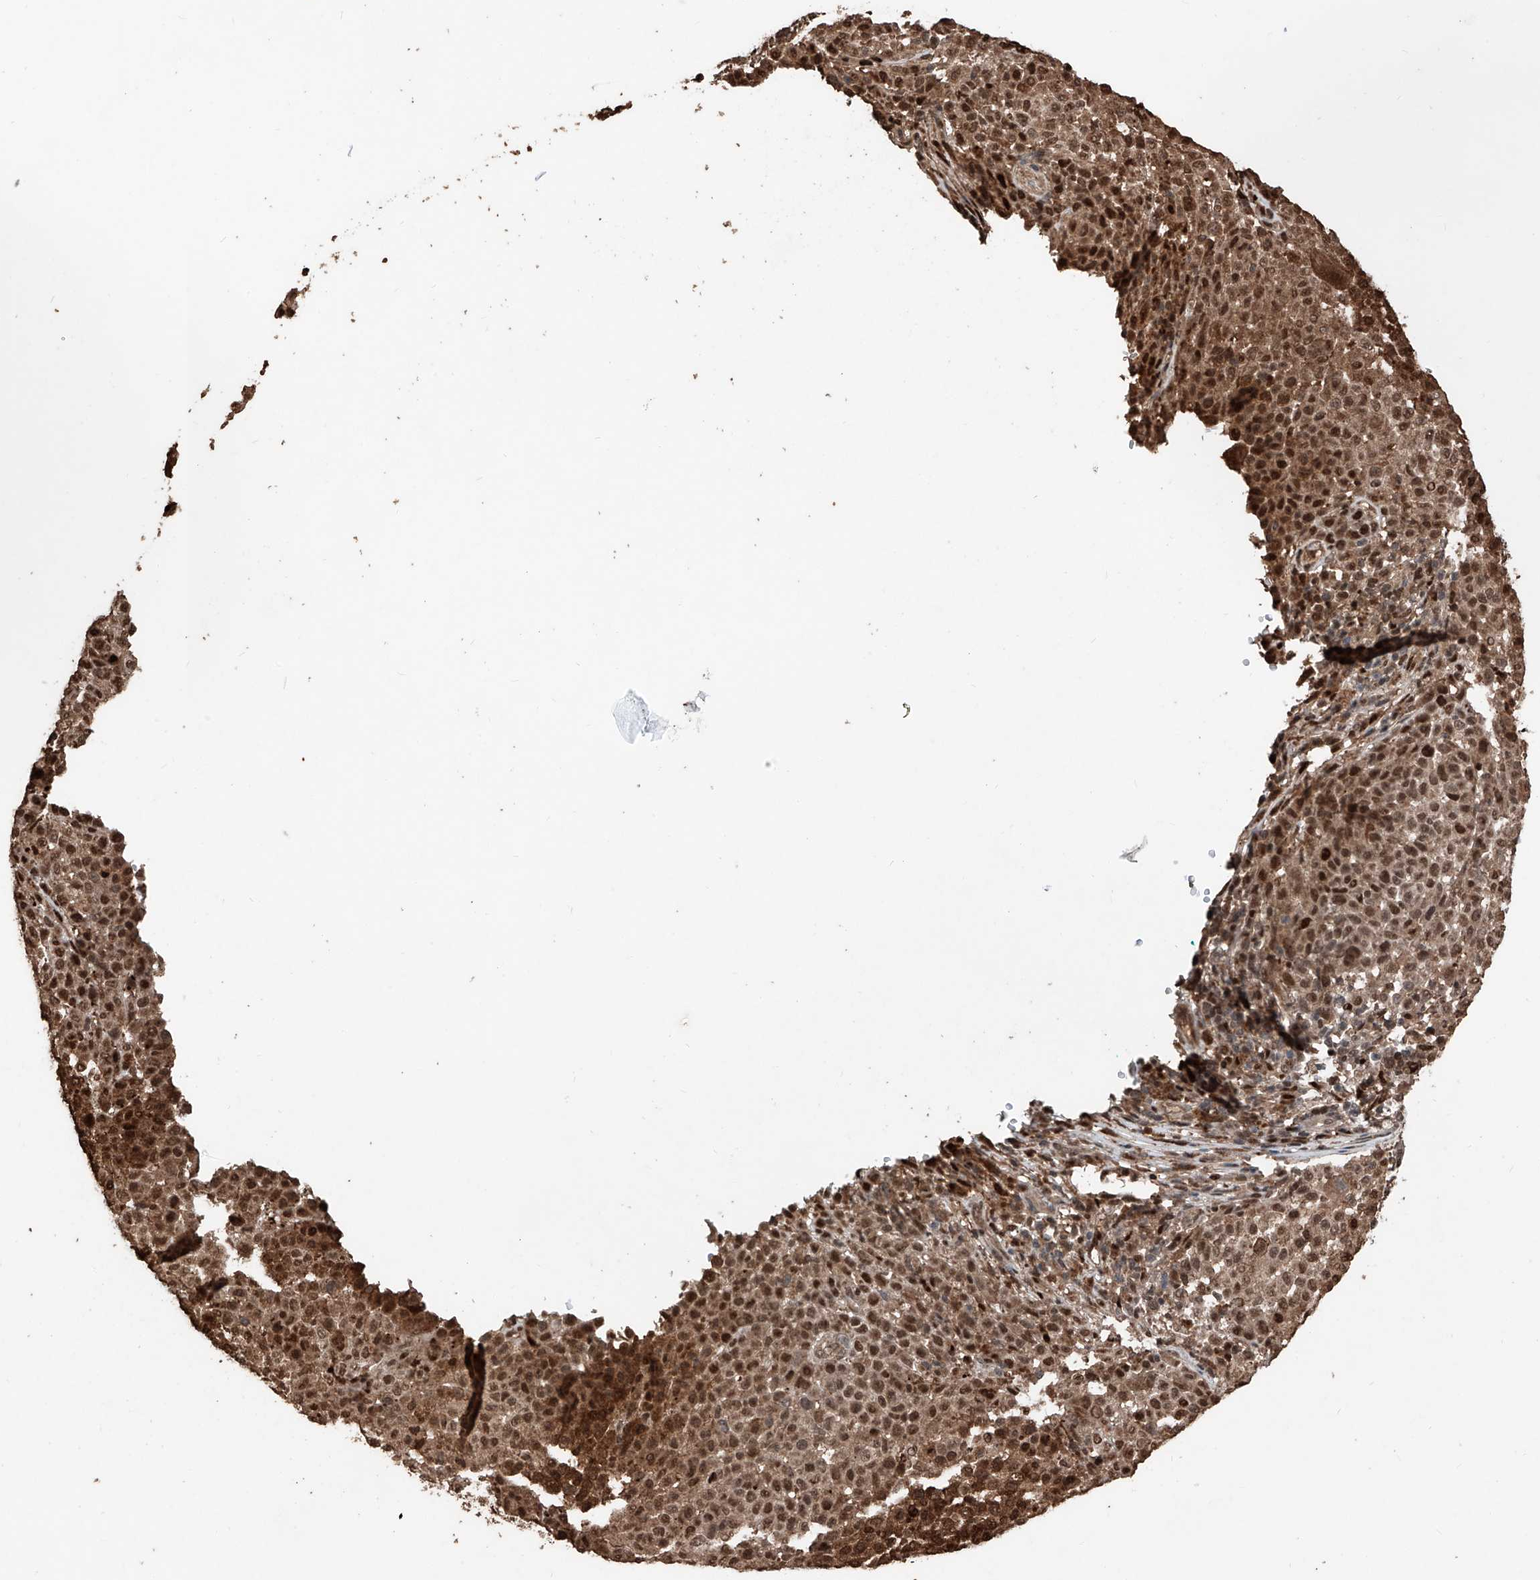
{"staining": {"intensity": "moderate", "quantity": ">75%", "location": "cytoplasmic/membranous,nuclear"}, "tissue": "melanoma", "cell_type": "Tumor cells", "image_type": "cancer", "snomed": [{"axis": "morphology", "description": "Malignant melanoma, NOS"}, {"axis": "topography", "description": "Skin"}], "caption": "Immunohistochemistry (IHC) histopathology image of melanoma stained for a protein (brown), which displays medium levels of moderate cytoplasmic/membranous and nuclear expression in approximately >75% of tumor cells.", "gene": "RMND1", "patient": {"sex": "female", "age": 94}}